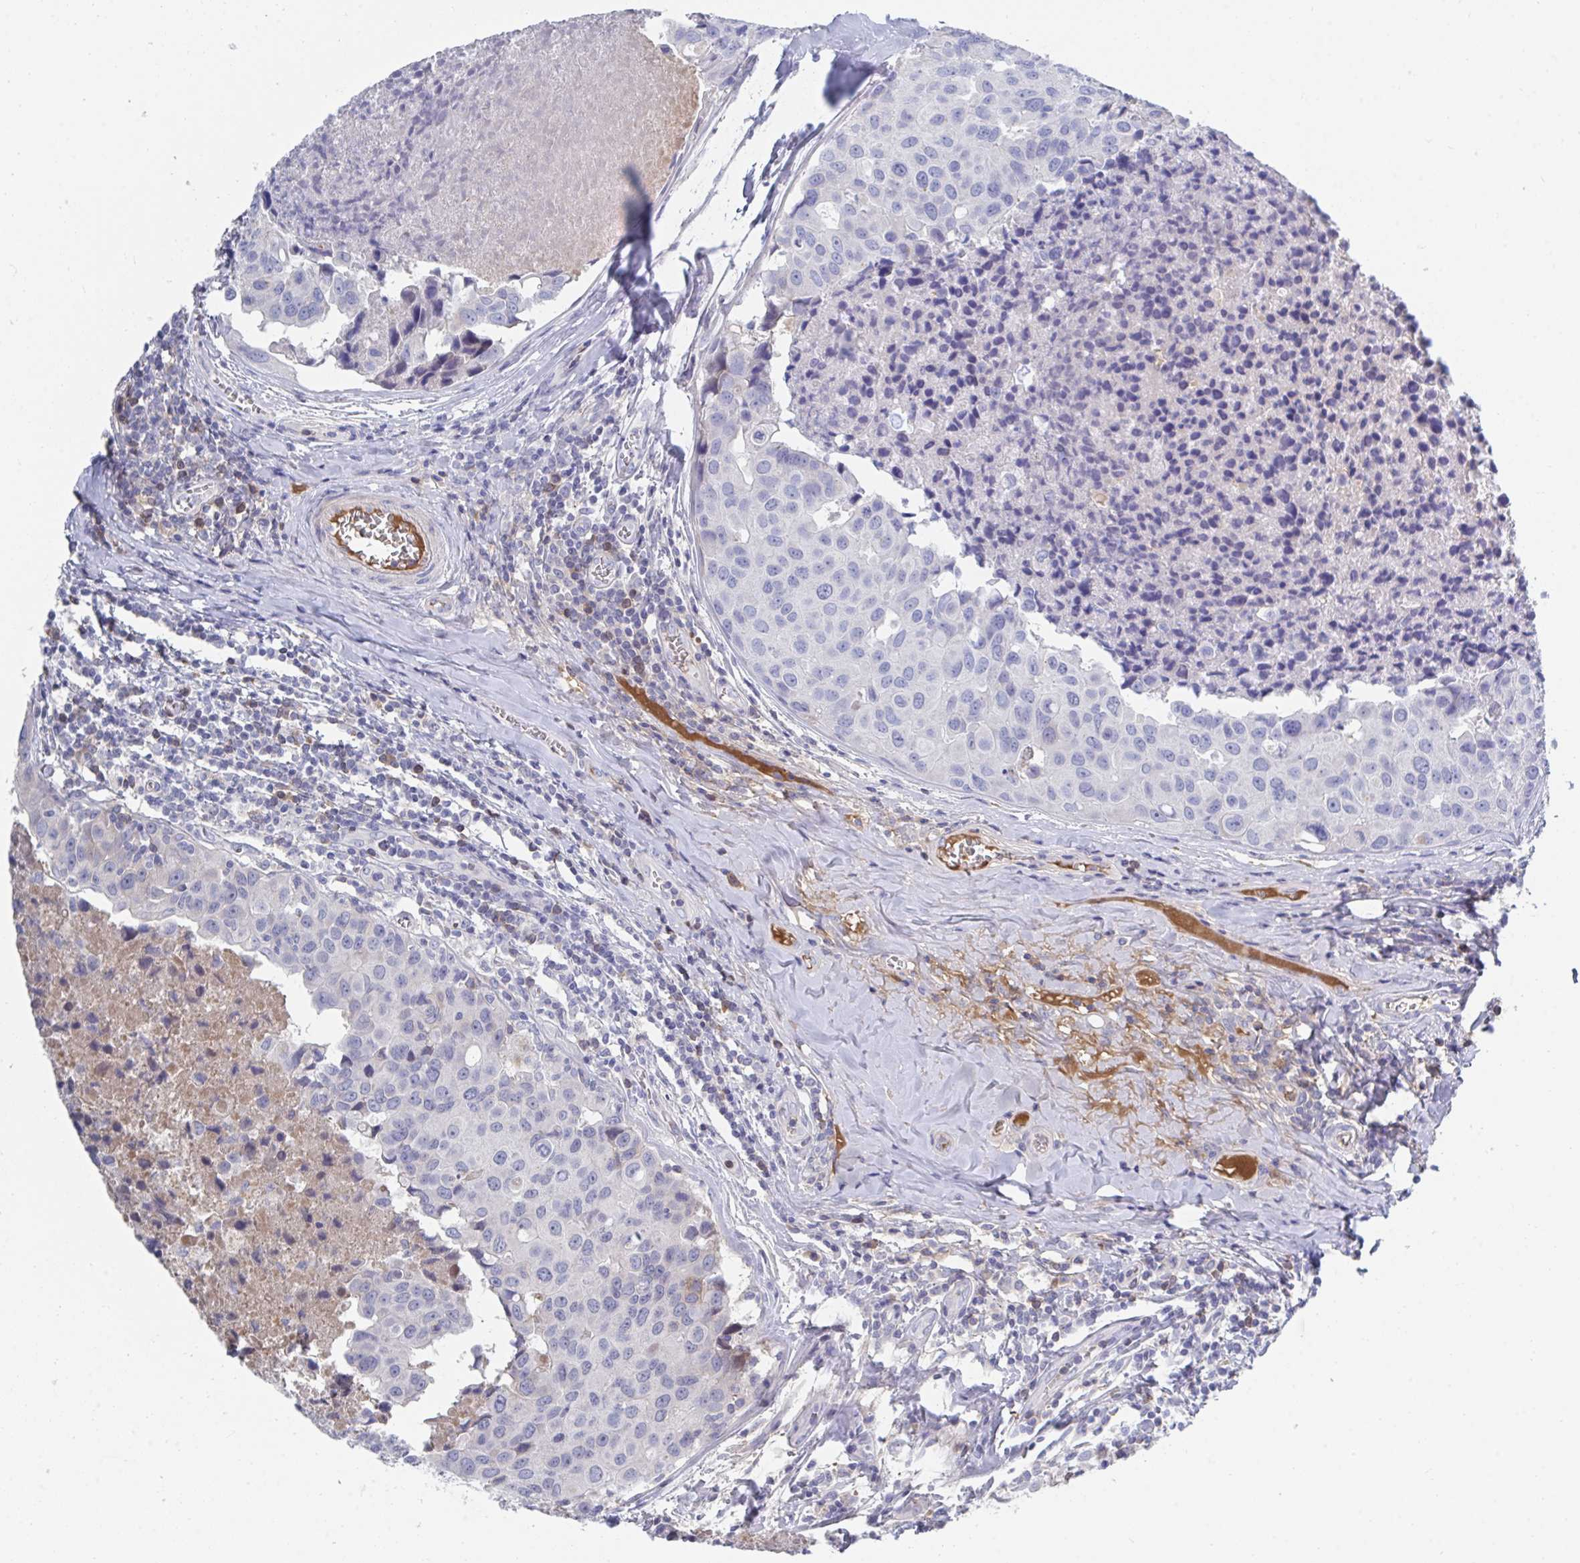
{"staining": {"intensity": "negative", "quantity": "none", "location": "none"}, "tissue": "breast cancer", "cell_type": "Tumor cells", "image_type": "cancer", "snomed": [{"axis": "morphology", "description": "Duct carcinoma"}, {"axis": "topography", "description": "Breast"}], "caption": "High magnification brightfield microscopy of infiltrating ductal carcinoma (breast) stained with DAB (3,3'-diaminobenzidine) (brown) and counterstained with hematoxylin (blue): tumor cells show no significant expression. (Immunohistochemistry, brightfield microscopy, high magnification).", "gene": "TNFAIP6", "patient": {"sex": "female", "age": 24}}